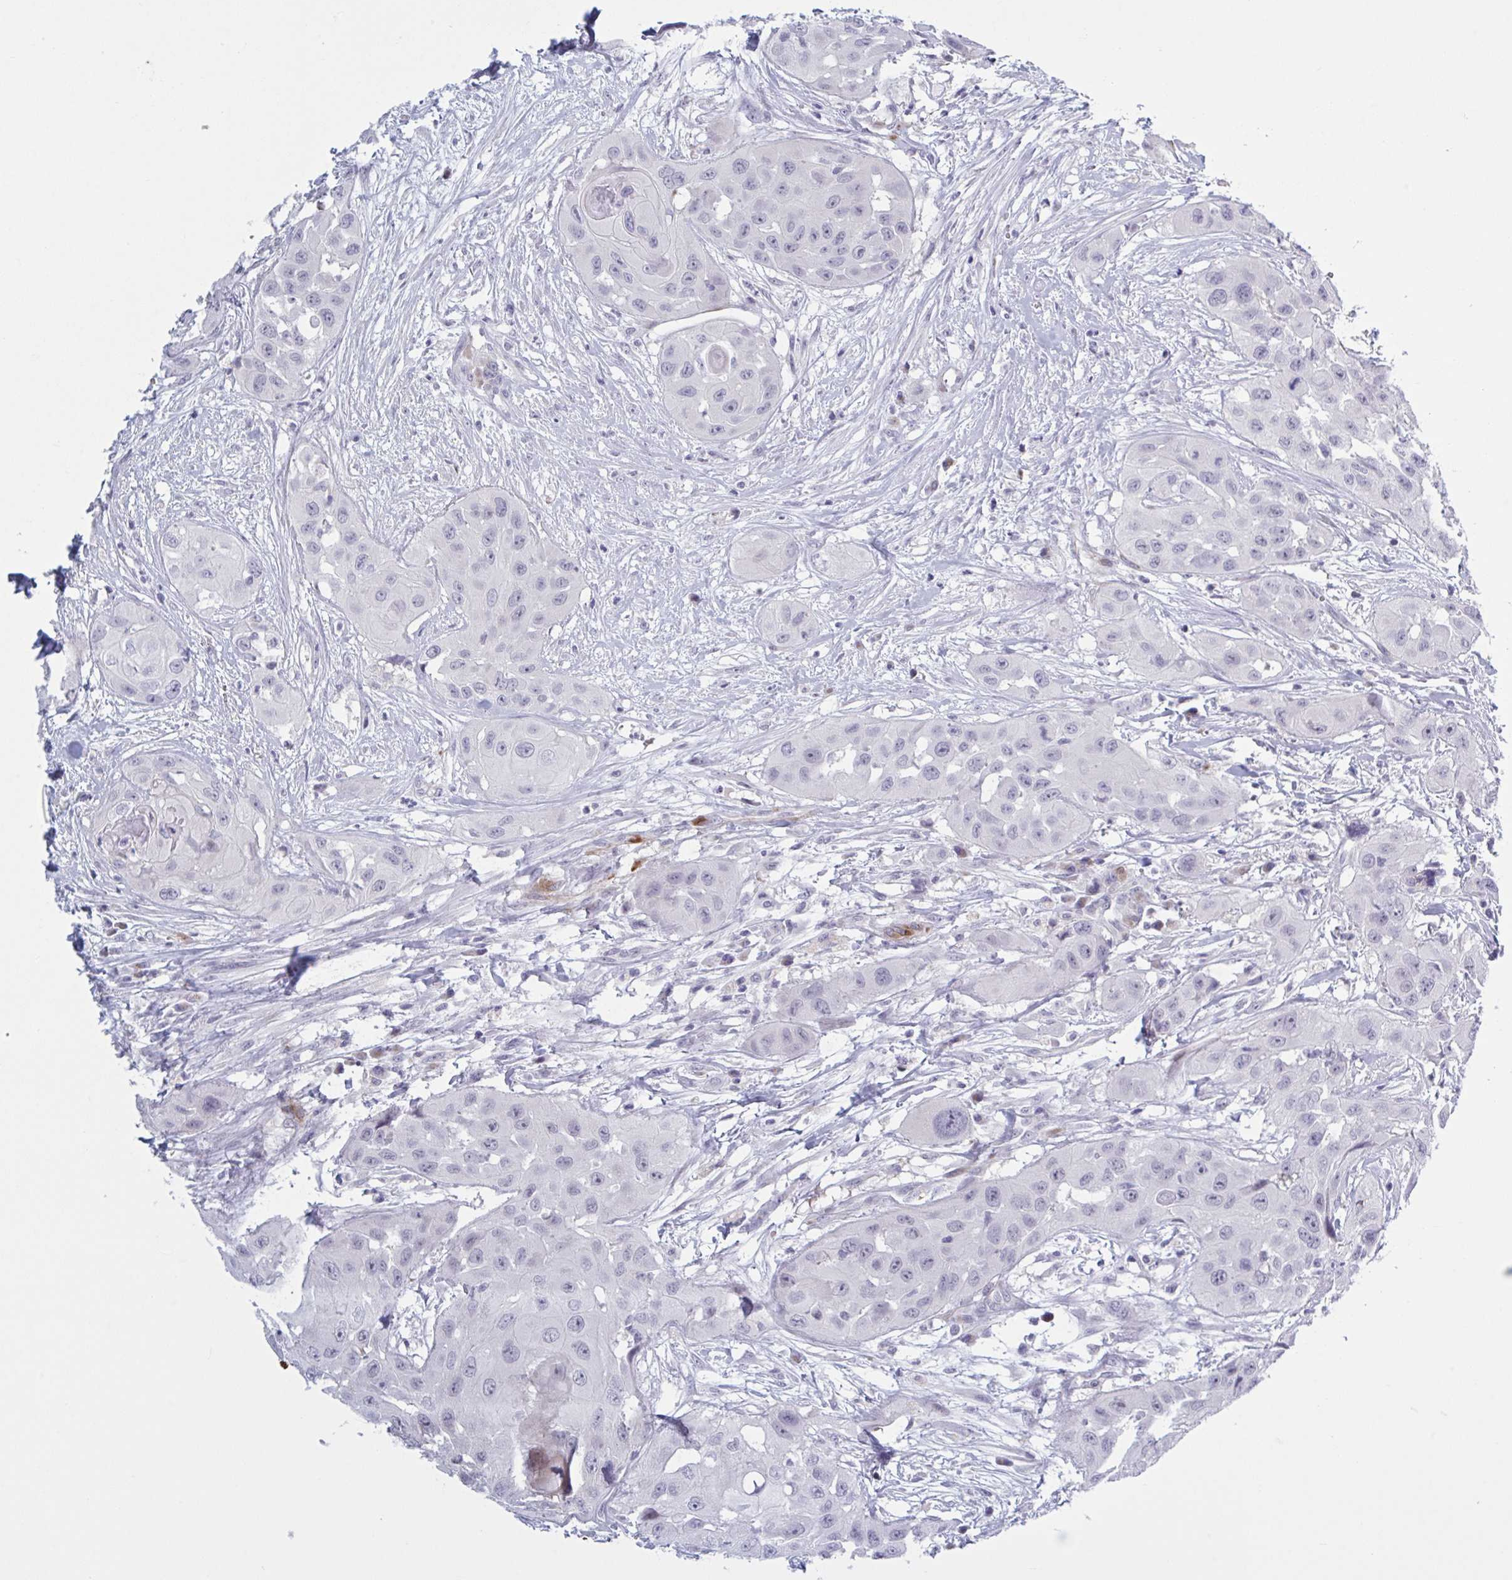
{"staining": {"intensity": "negative", "quantity": "none", "location": "none"}, "tissue": "head and neck cancer", "cell_type": "Tumor cells", "image_type": "cancer", "snomed": [{"axis": "morphology", "description": "Squamous cell carcinoma, NOS"}, {"axis": "topography", "description": "Head-Neck"}], "caption": "This is a histopathology image of immunohistochemistry staining of head and neck cancer, which shows no staining in tumor cells. (Brightfield microscopy of DAB (3,3'-diaminobenzidine) immunohistochemistry (IHC) at high magnification).", "gene": "HSD11B2", "patient": {"sex": "male", "age": 83}}